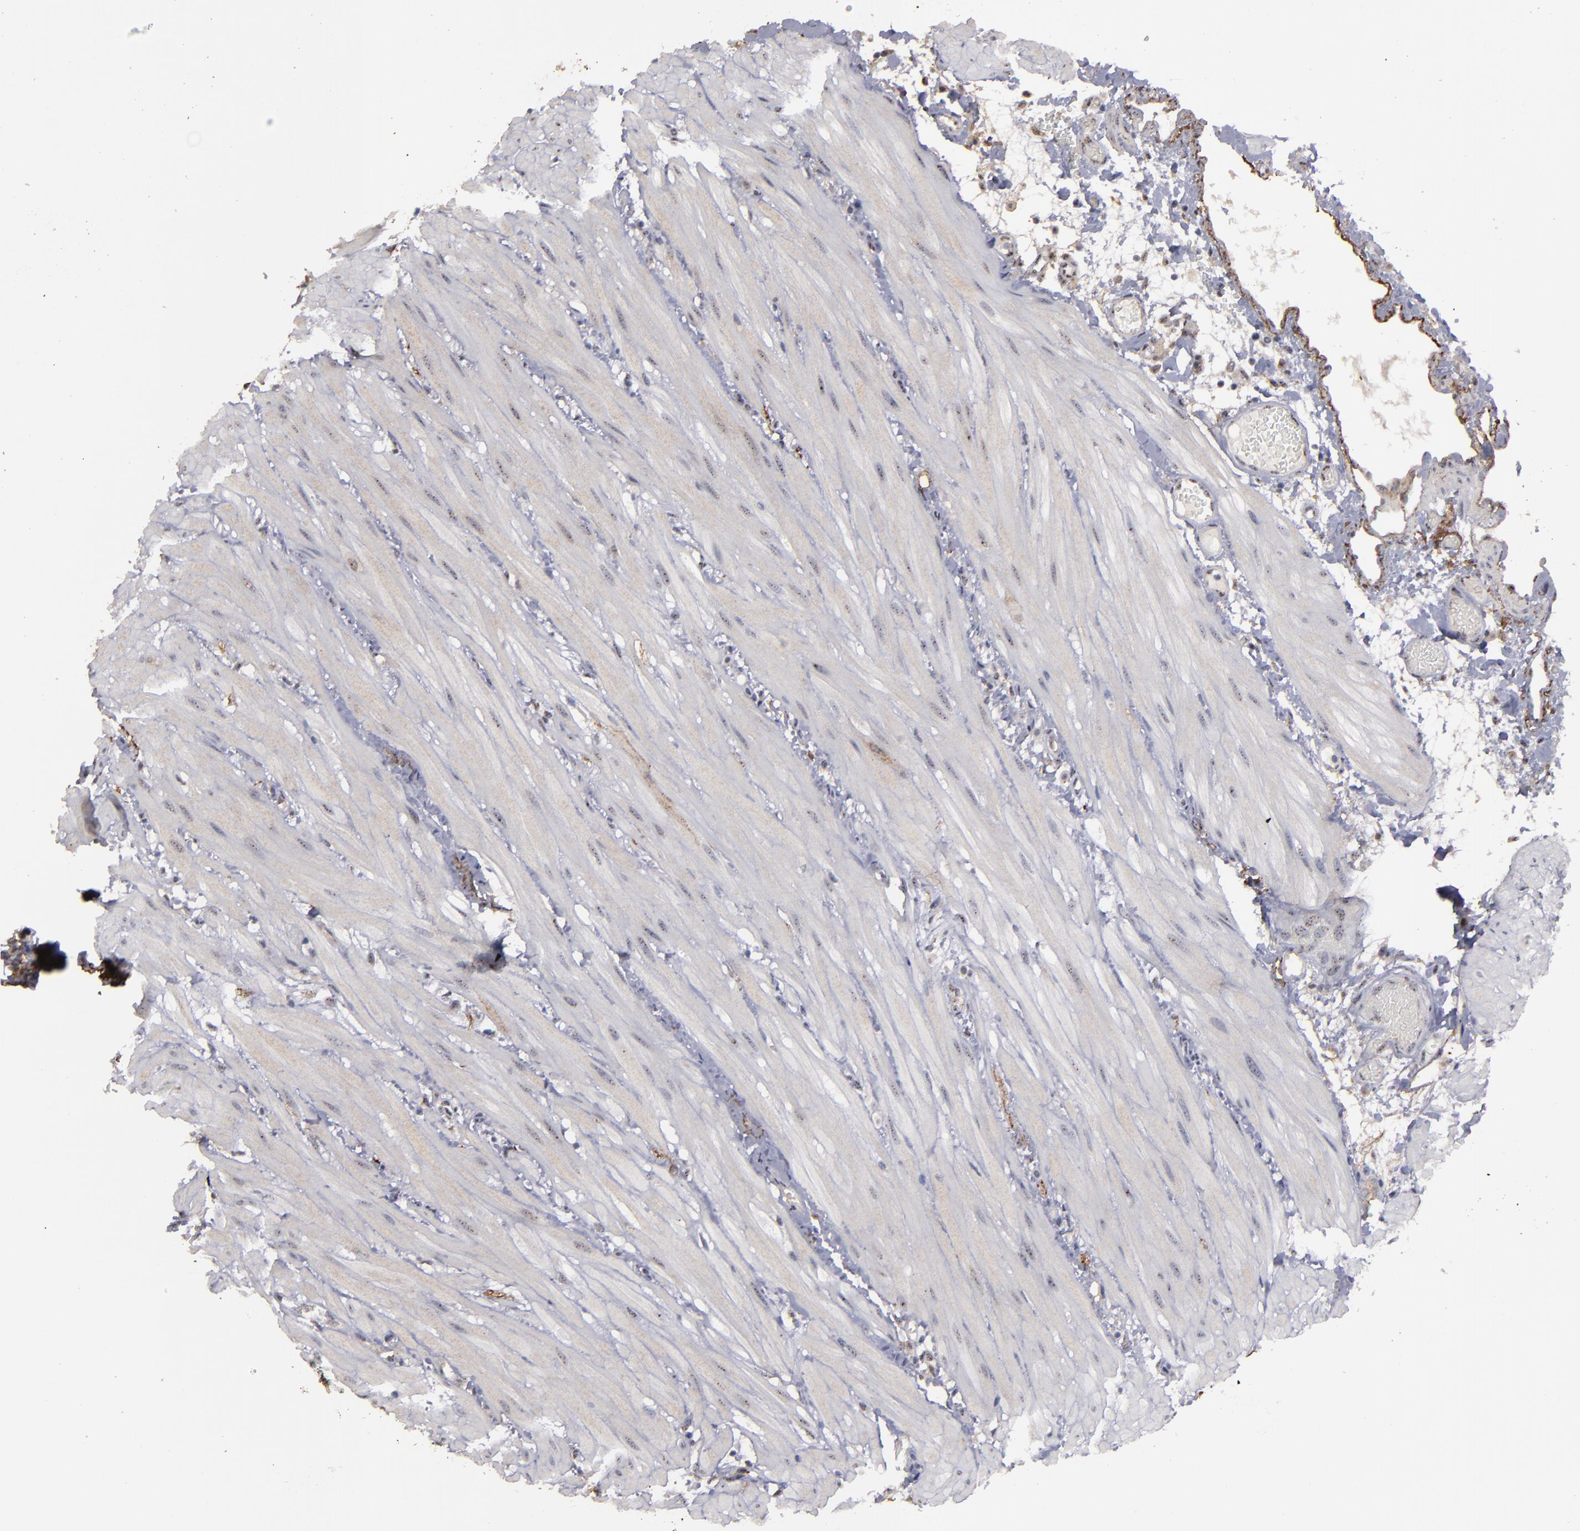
{"staining": {"intensity": "weak", "quantity": "25%-75%", "location": "cytoplasmic/membranous"}, "tissue": "small intestine", "cell_type": "Glandular cells", "image_type": "normal", "snomed": [{"axis": "morphology", "description": "Normal tissue, NOS"}, {"axis": "topography", "description": "Small intestine"}], "caption": "IHC histopathology image of normal human small intestine stained for a protein (brown), which shows low levels of weak cytoplasmic/membranous positivity in about 25%-75% of glandular cells.", "gene": "CD55", "patient": {"sex": "female", "age": 61}}